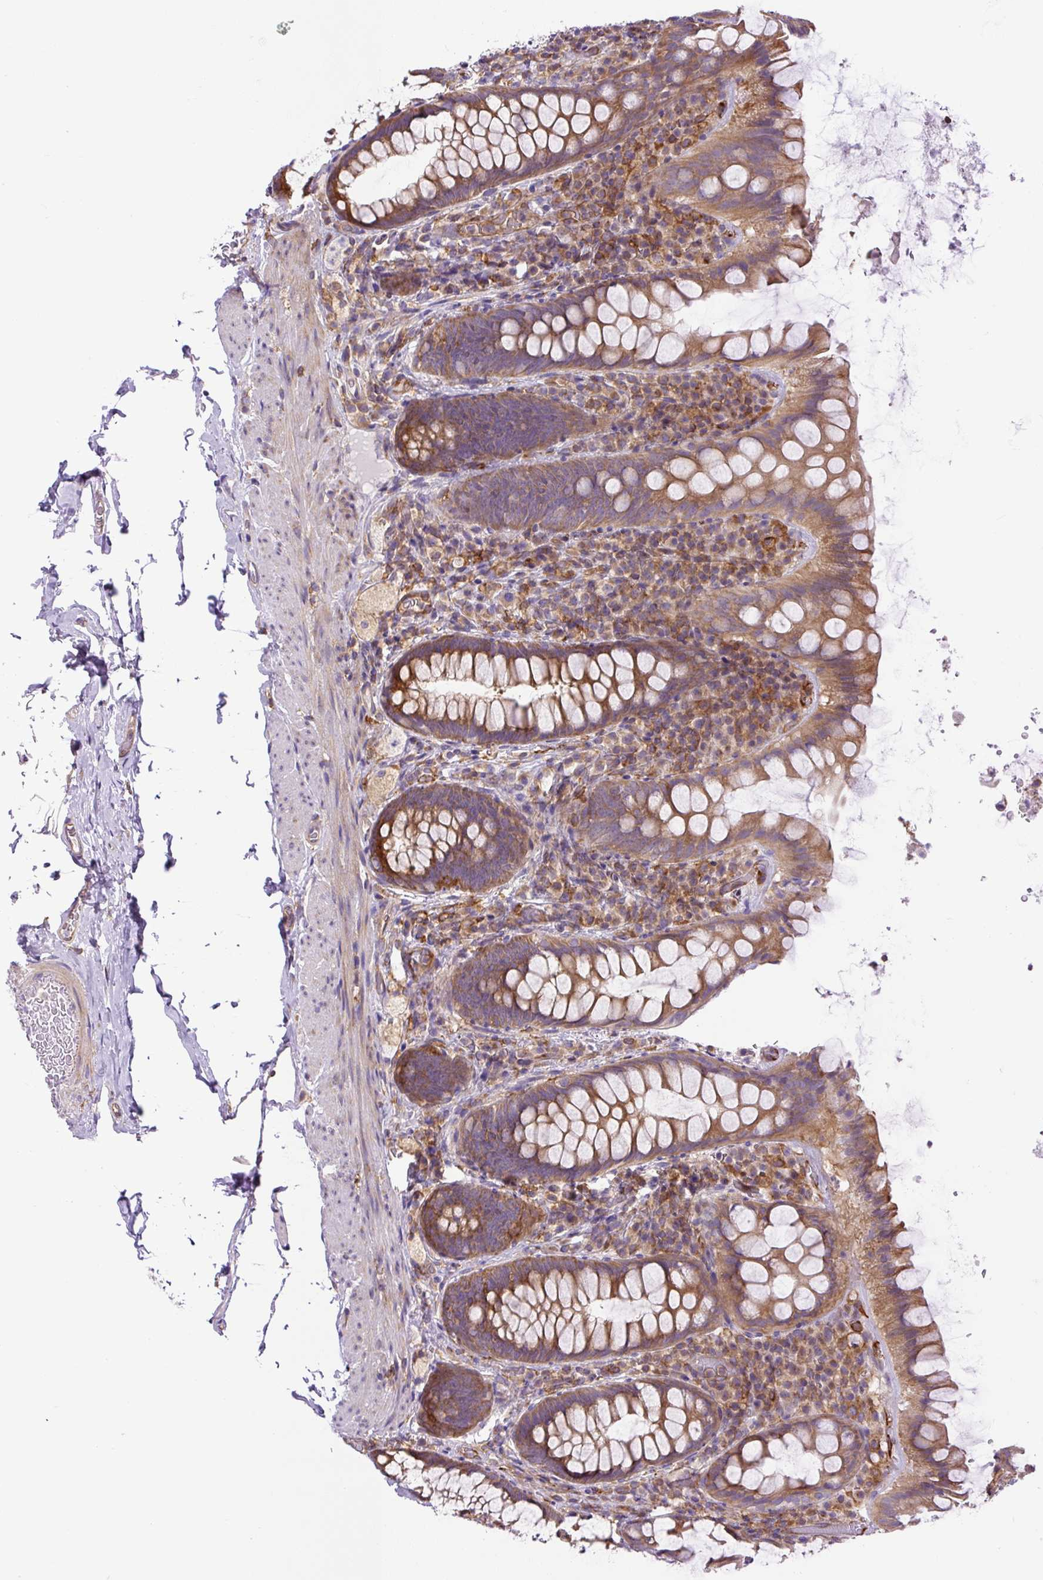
{"staining": {"intensity": "moderate", "quantity": ">75%", "location": "cytoplasmic/membranous"}, "tissue": "rectum", "cell_type": "Glandular cells", "image_type": "normal", "snomed": [{"axis": "morphology", "description": "Normal tissue, NOS"}, {"axis": "topography", "description": "Rectum"}], "caption": "Normal rectum was stained to show a protein in brown. There is medium levels of moderate cytoplasmic/membranous staining in approximately >75% of glandular cells.", "gene": "MAP1S", "patient": {"sex": "female", "age": 69}}